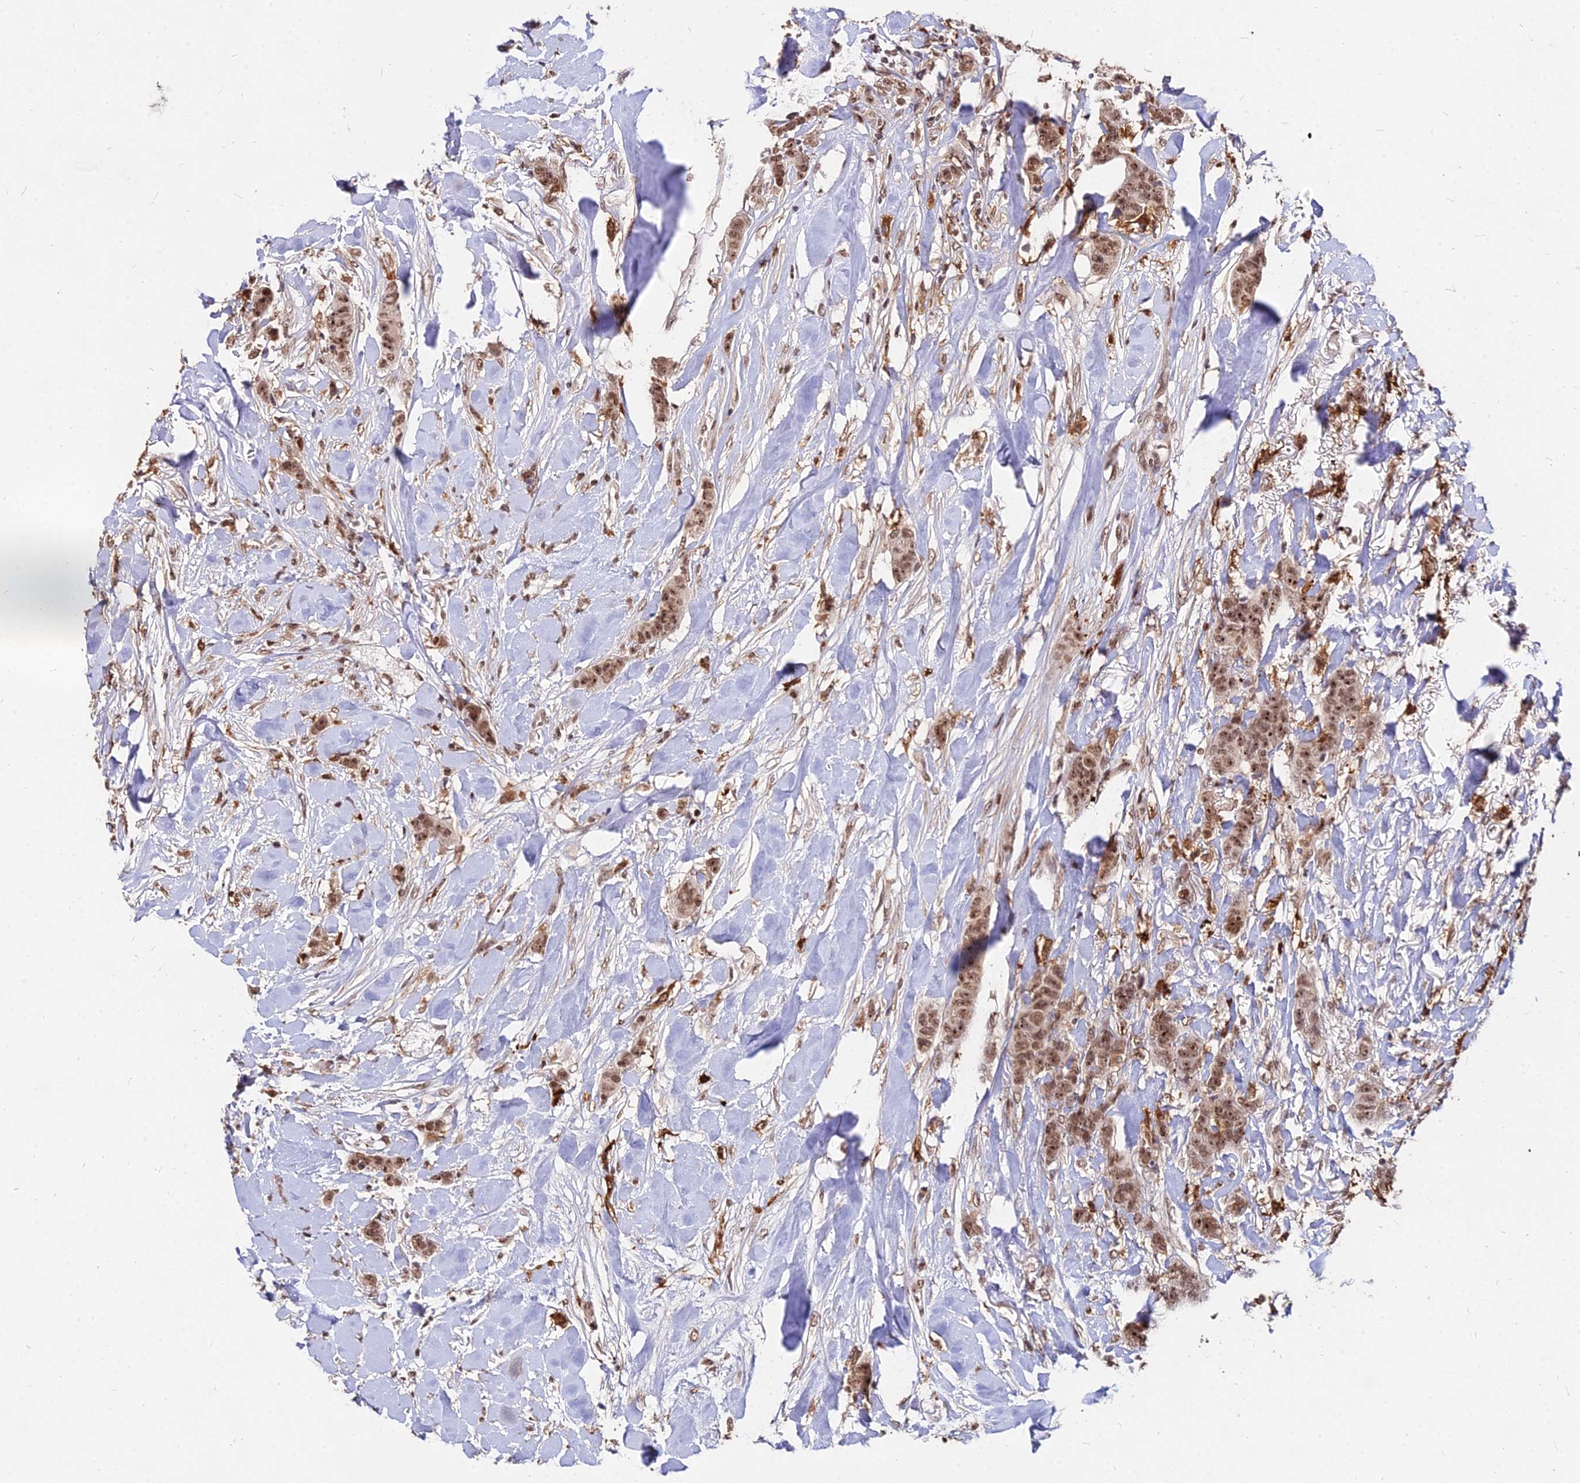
{"staining": {"intensity": "moderate", "quantity": ">75%", "location": "nuclear"}, "tissue": "breast cancer", "cell_type": "Tumor cells", "image_type": "cancer", "snomed": [{"axis": "morphology", "description": "Duct carcinoma"}, {"axis": "topography", "description": "Breast"}], "caption": "Tumor cells reveal medium levels of moderate nuclear positivity in about >75% of cells in human breast cancer (invasive ductal carcinoma). (DAB = brown stain, brightfield microscopy at high magnification).", "gene": "ZBED4", "patient": {"sex": "female", "age": 40}}